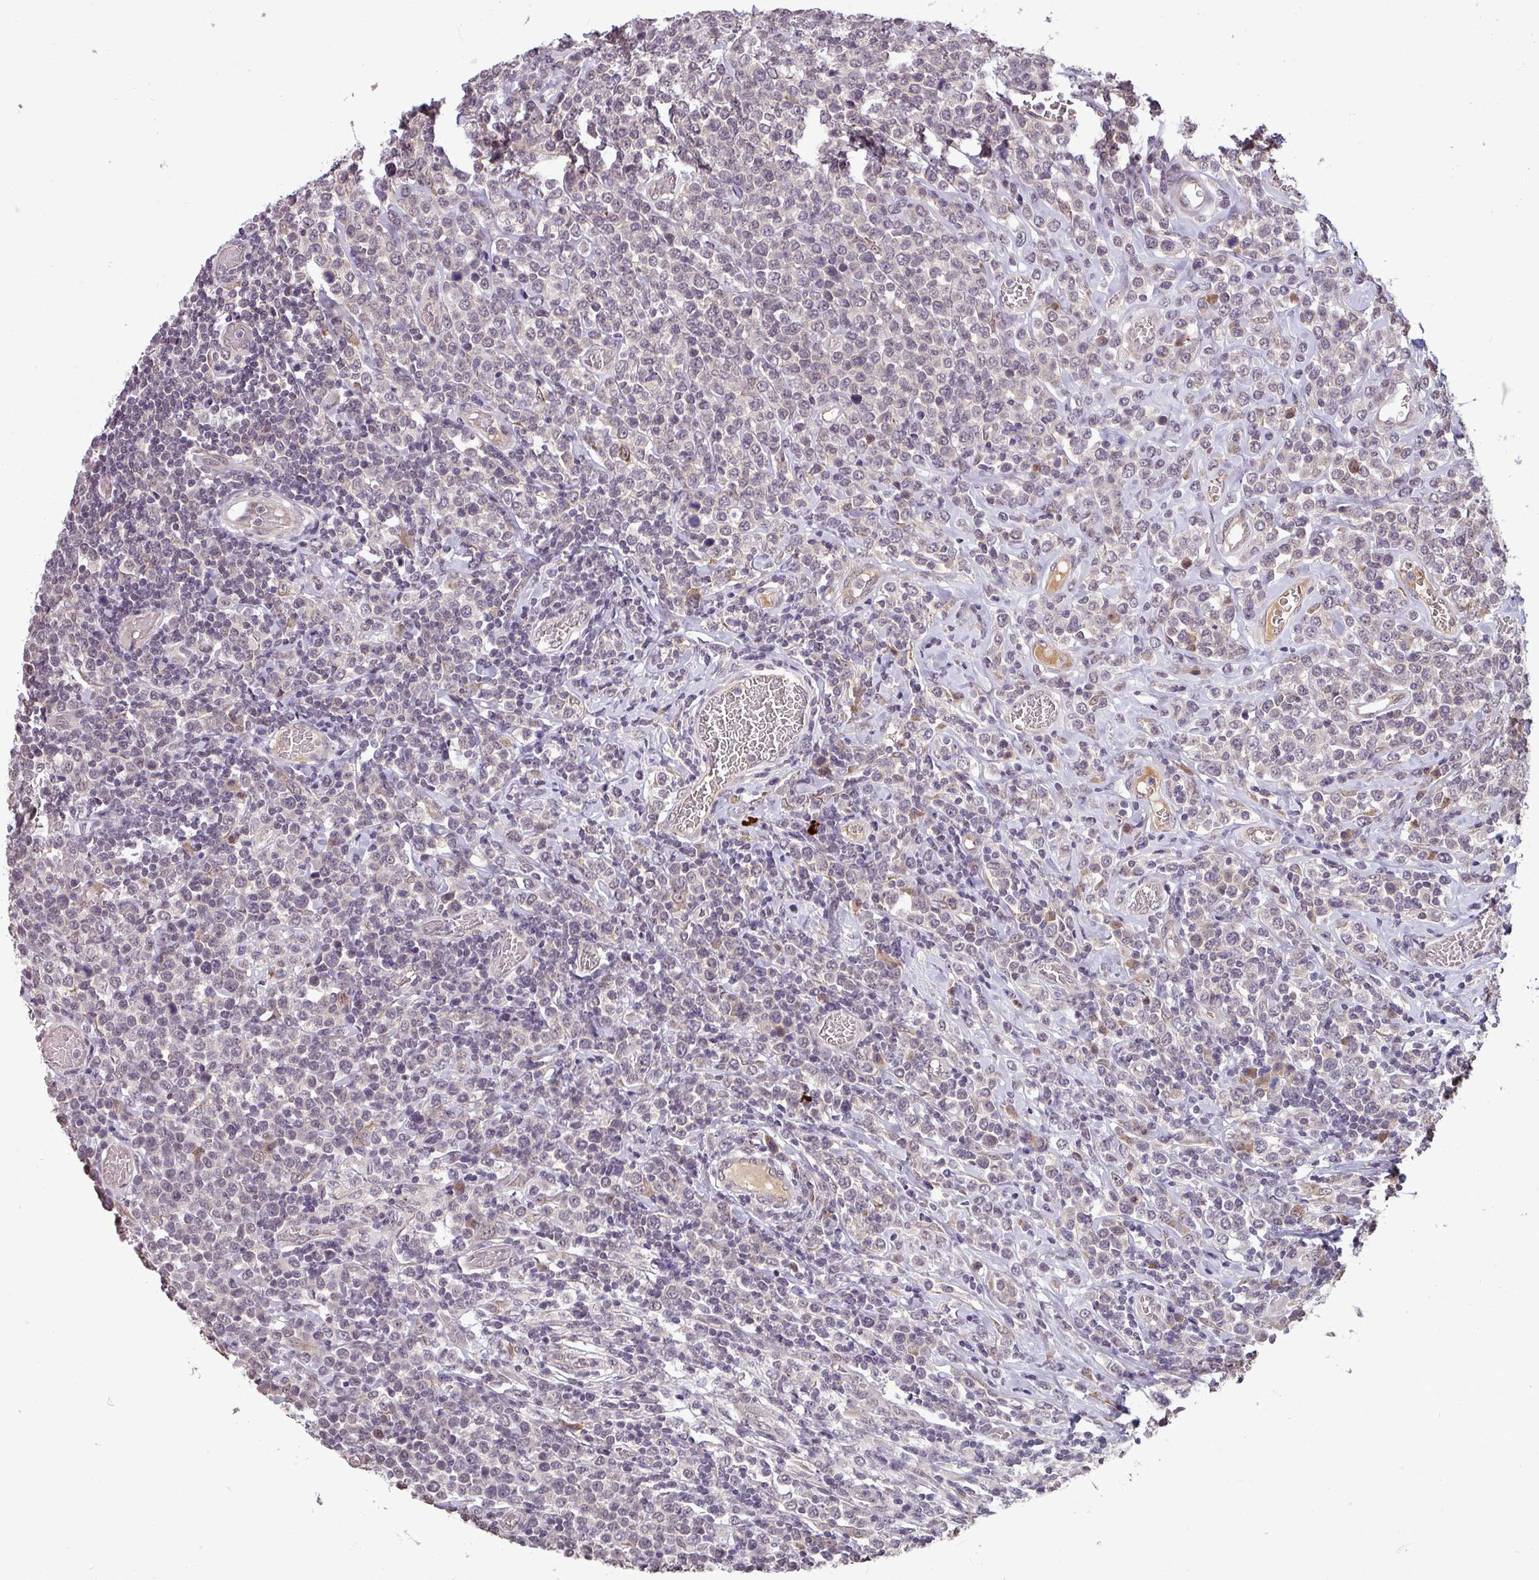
{"staining": {"intensity": "negative", "quantity": "none", "location": "none"}, "tissue": "lymphoma", "cell_type": "Tumor cells", "image_type": "cancer", "snomed": [{"axis": "morphology", "description": "Malignant lymphoma, non-Hodgkin's type, High grade"}, {"axis": "topography", "description": "Soft tissue"}], "caption": "DAB (3,3'-diaminobenzidine) immunohistochemical staining of malignant lymphoma, non-Hodgkin's type (high-grade) reveals no significant expression in tumor cells. The staining was performed using DAB to visualize the protein expression in brown, while the nuclei were stained in blue with hematoxylin (Magnification: 20x).", "gene": "NOB1", "patient": {"sex": "female", "age": 56}}